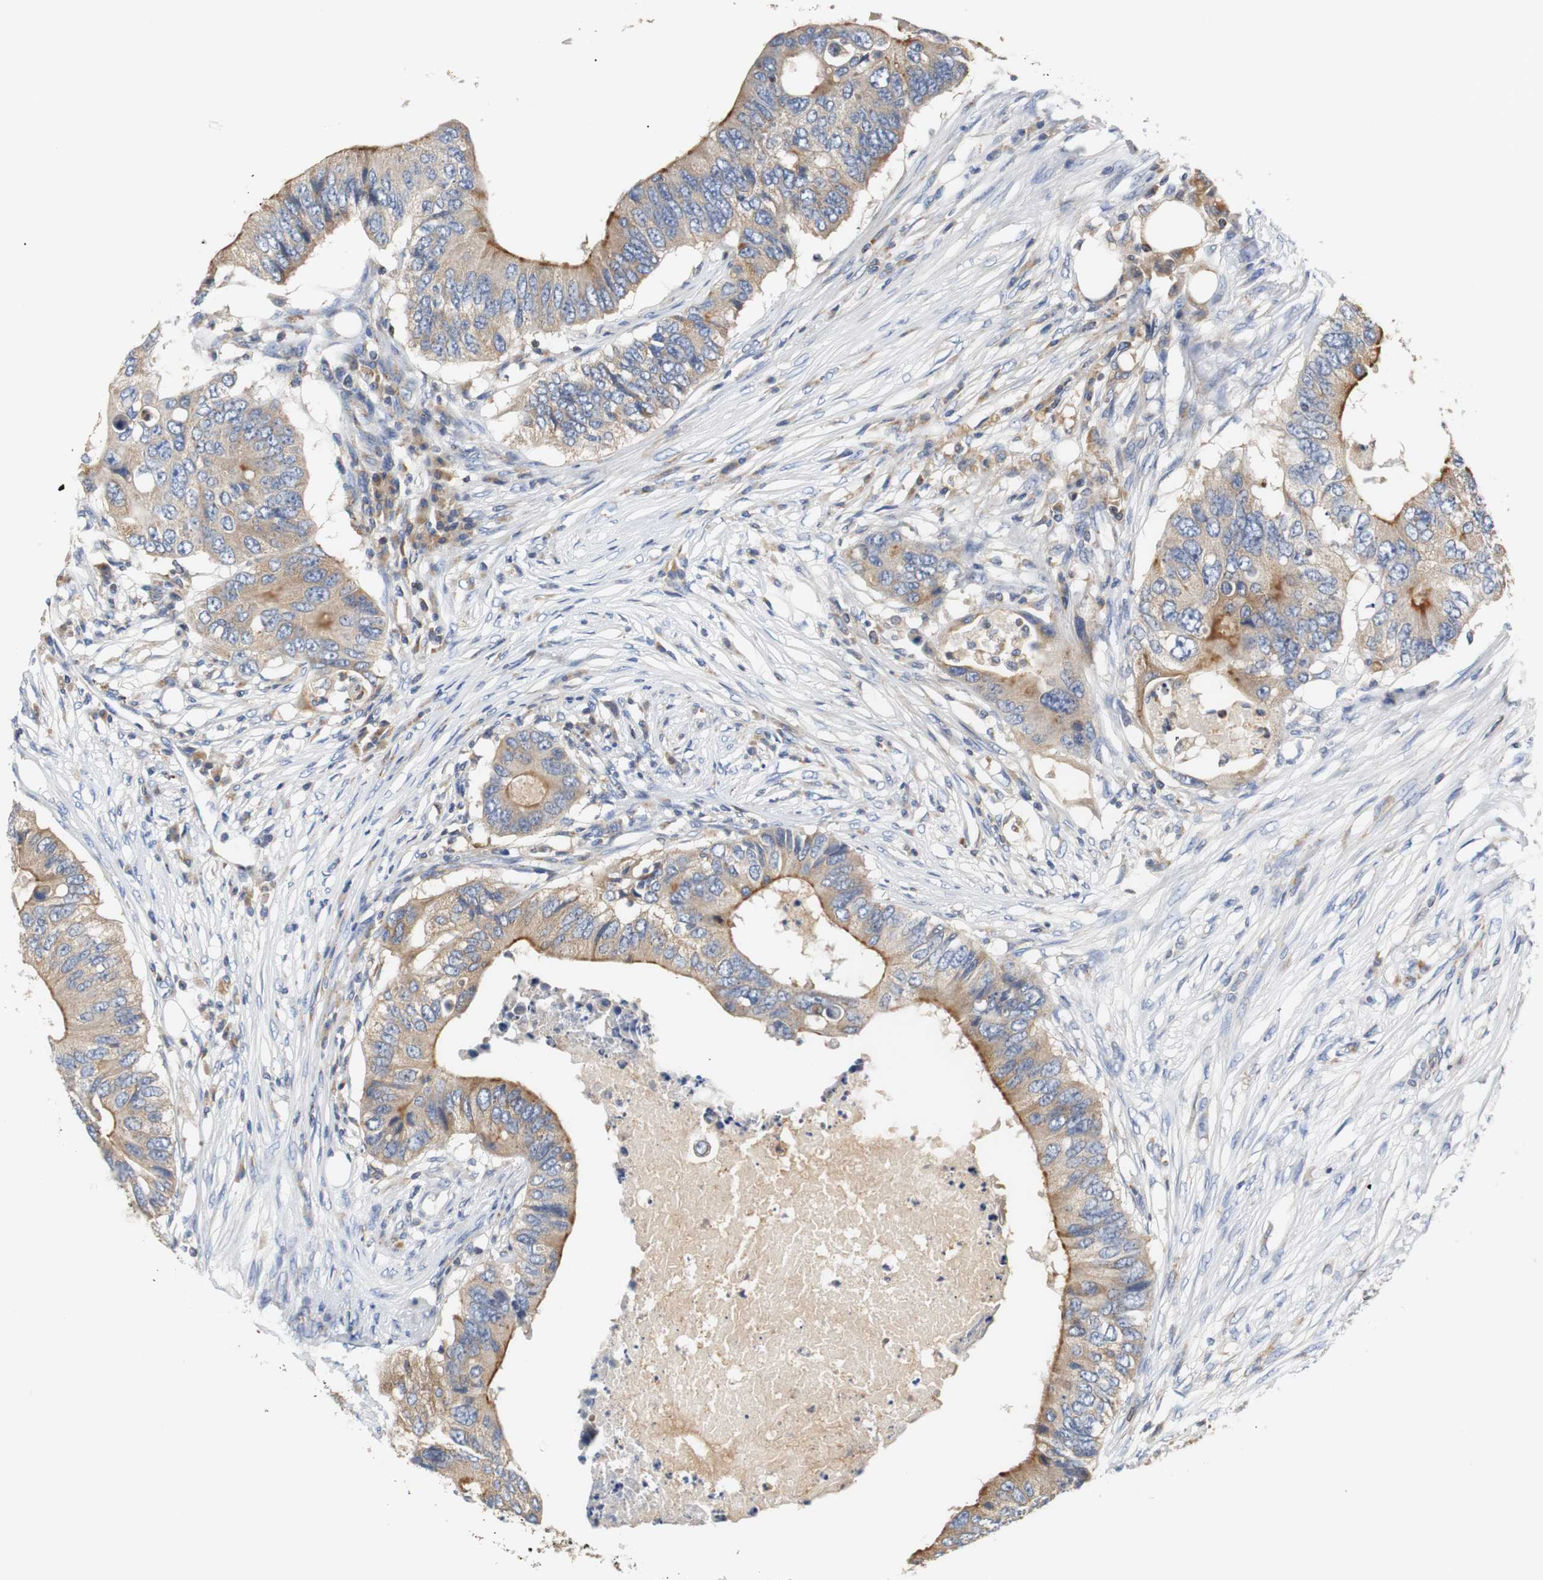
{"staining": {"intensity": "moderate", "quantity": ">75%", "location": "cytoplasmic/membranous"}, "tissue": "colorectal cancer", "cell_type": "Tumor cells", "image_type": "cancer", "snomed": [{"axis": "morphology", "description": "Adenocarcinoma, NOS"}, {"axis": "topography", "description": "Colon"}], "caption": "An image showing moderate cytoplasmic/membranous expression in approximately >75% of tumor cells in colorectal cancer (adenocarcinoma), as visualized by brown immunohistochemical staining.", "gene": "VAMP8", "patient": {"sex": "male", "age": 71}}